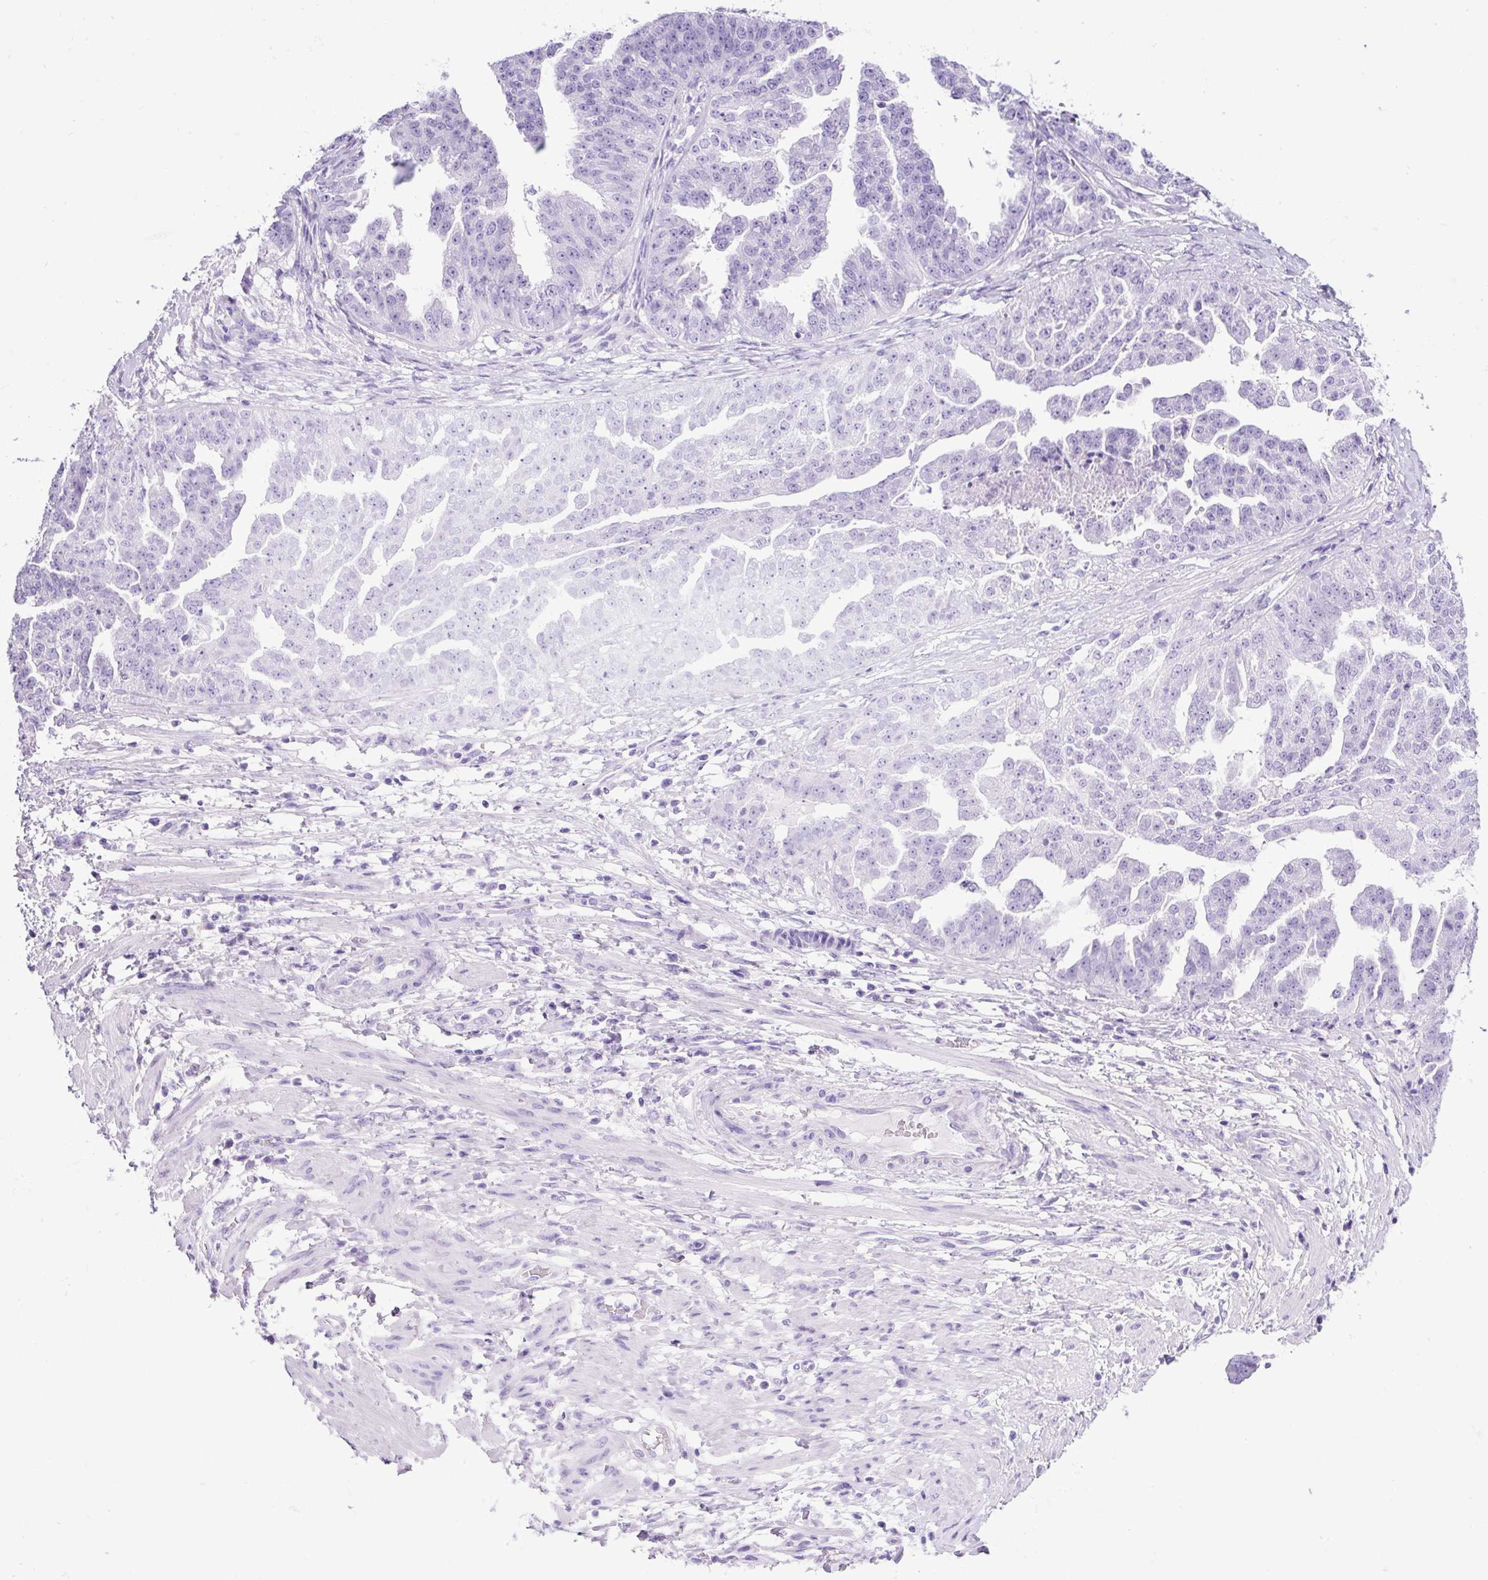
{"staining": {"intensity": "negative", "quantity": "none", "location": "none"}, "tissue": "ovarian cancer", "cell_type": "Tumor cells", "image_type": "cancer", "snomed": [{"axis": "morphology", "description": "Cystadenocarcinoma, serous, NOS"}, {"axis": "topography", "description": "Ovary"}], "caption": "High magnification brightfield microscopy of ovarian cancer (serous cystadenocarcinoma) stained with DAB (brown) and counterstained with hematoxylin (blue): tumor cells show no significant positivity.", "gene": "PDIA2", "patient": {"sex": "female", "age": 58}}